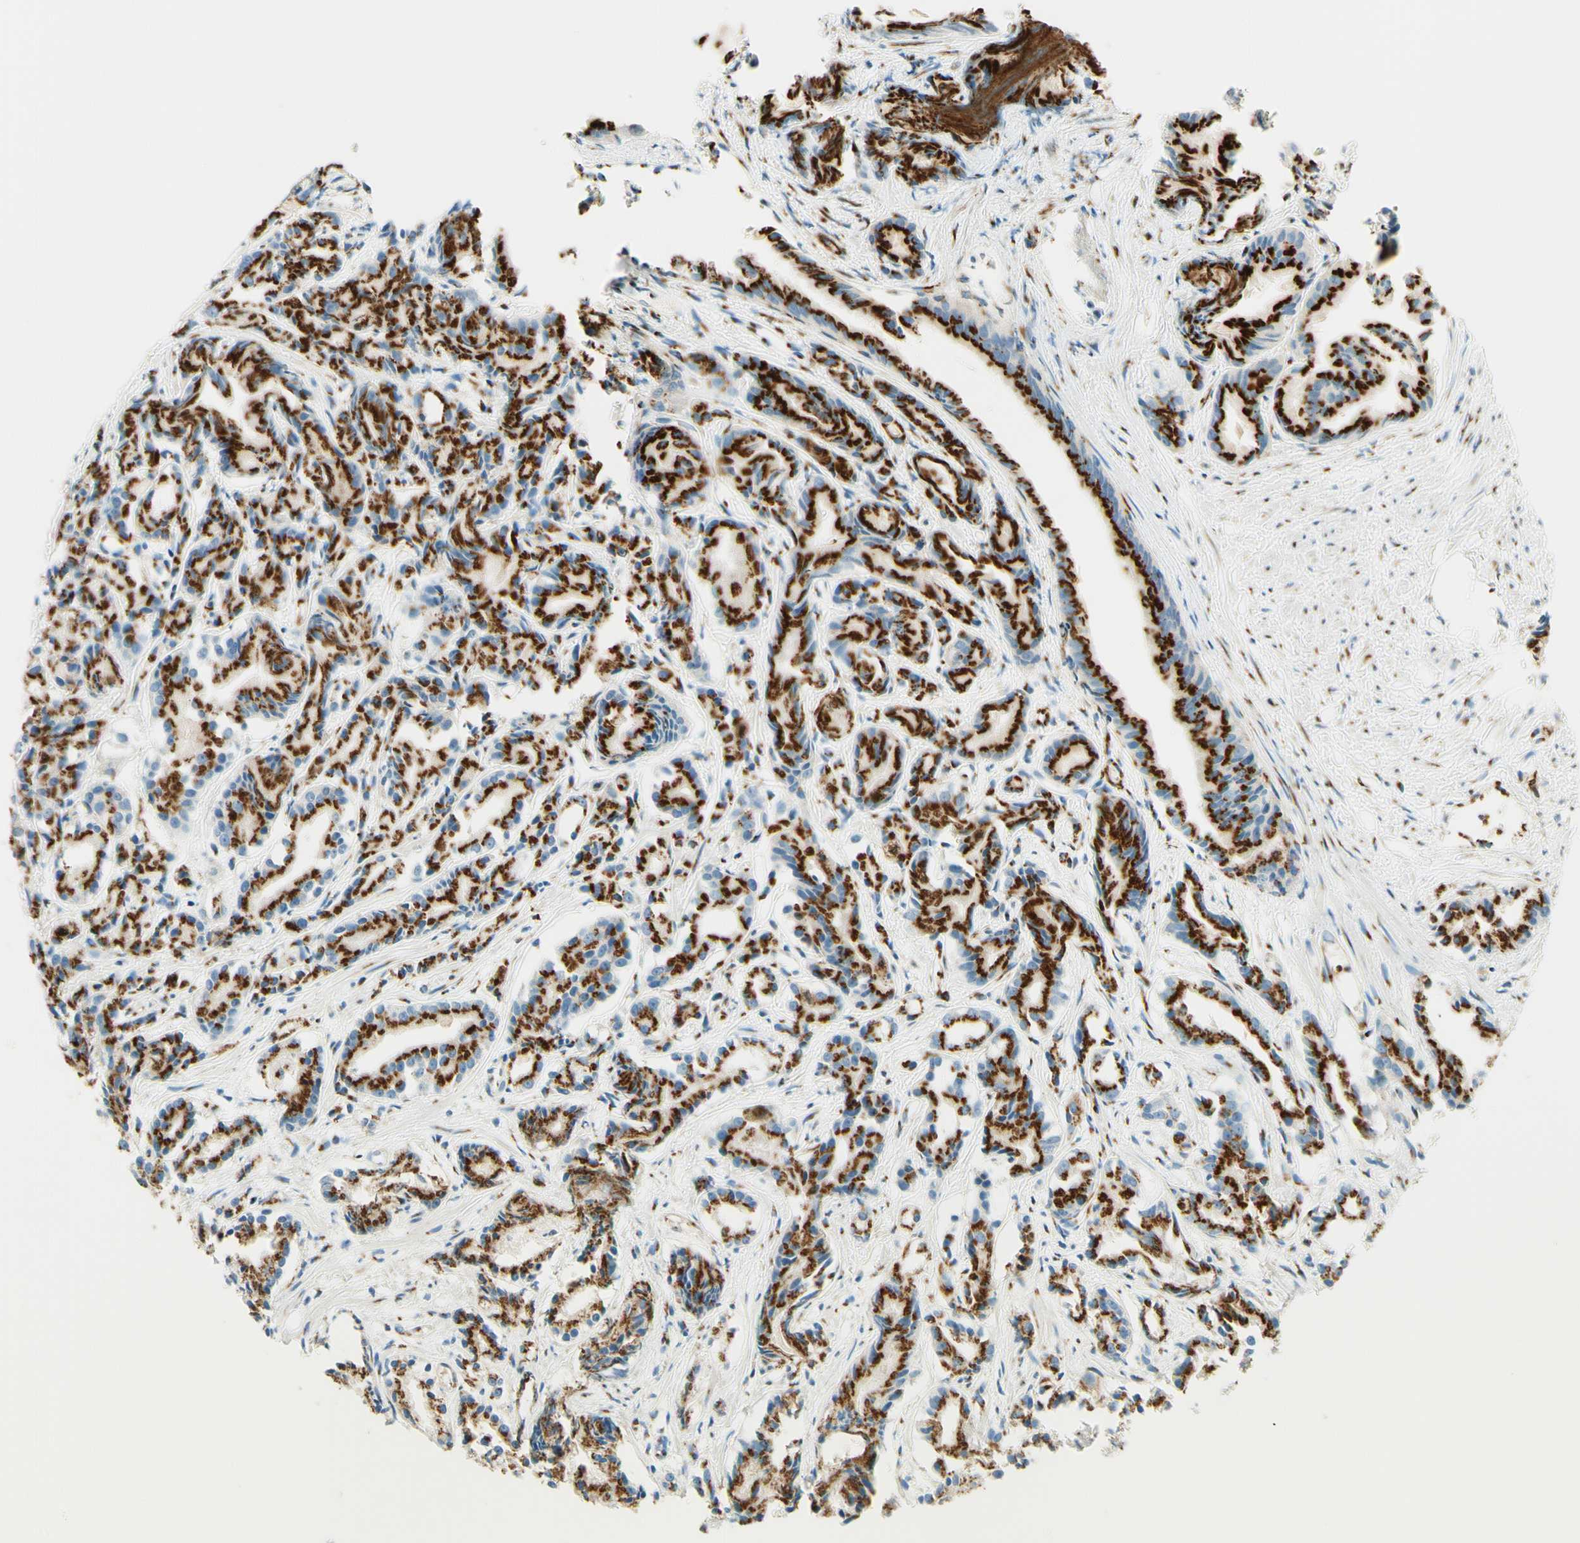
{"staining": {"intensity": "strong", "quantity": ">75%", "location": "cytoplasmic/membranous"}, "tissue": "prostate cancer", "cell_type": "Tumor cells", "image_type": "cancer", "snomed": [{"axis": "morphology", "description": "Adenocarcinoma, Low grade"}, {"axis": "topography", "description": "Prostate"}], "caption": "This micrograph displays prostate cancer stained with immunohistochemistry (IHC) to label a protein in brown. The cytoplasmic/membranous of tumor cells show strong positivity for the protein. Nuclei are counter-stained blue.", "gene": "GOLGB1", "patient": {"sex": "male", "age": 72}}